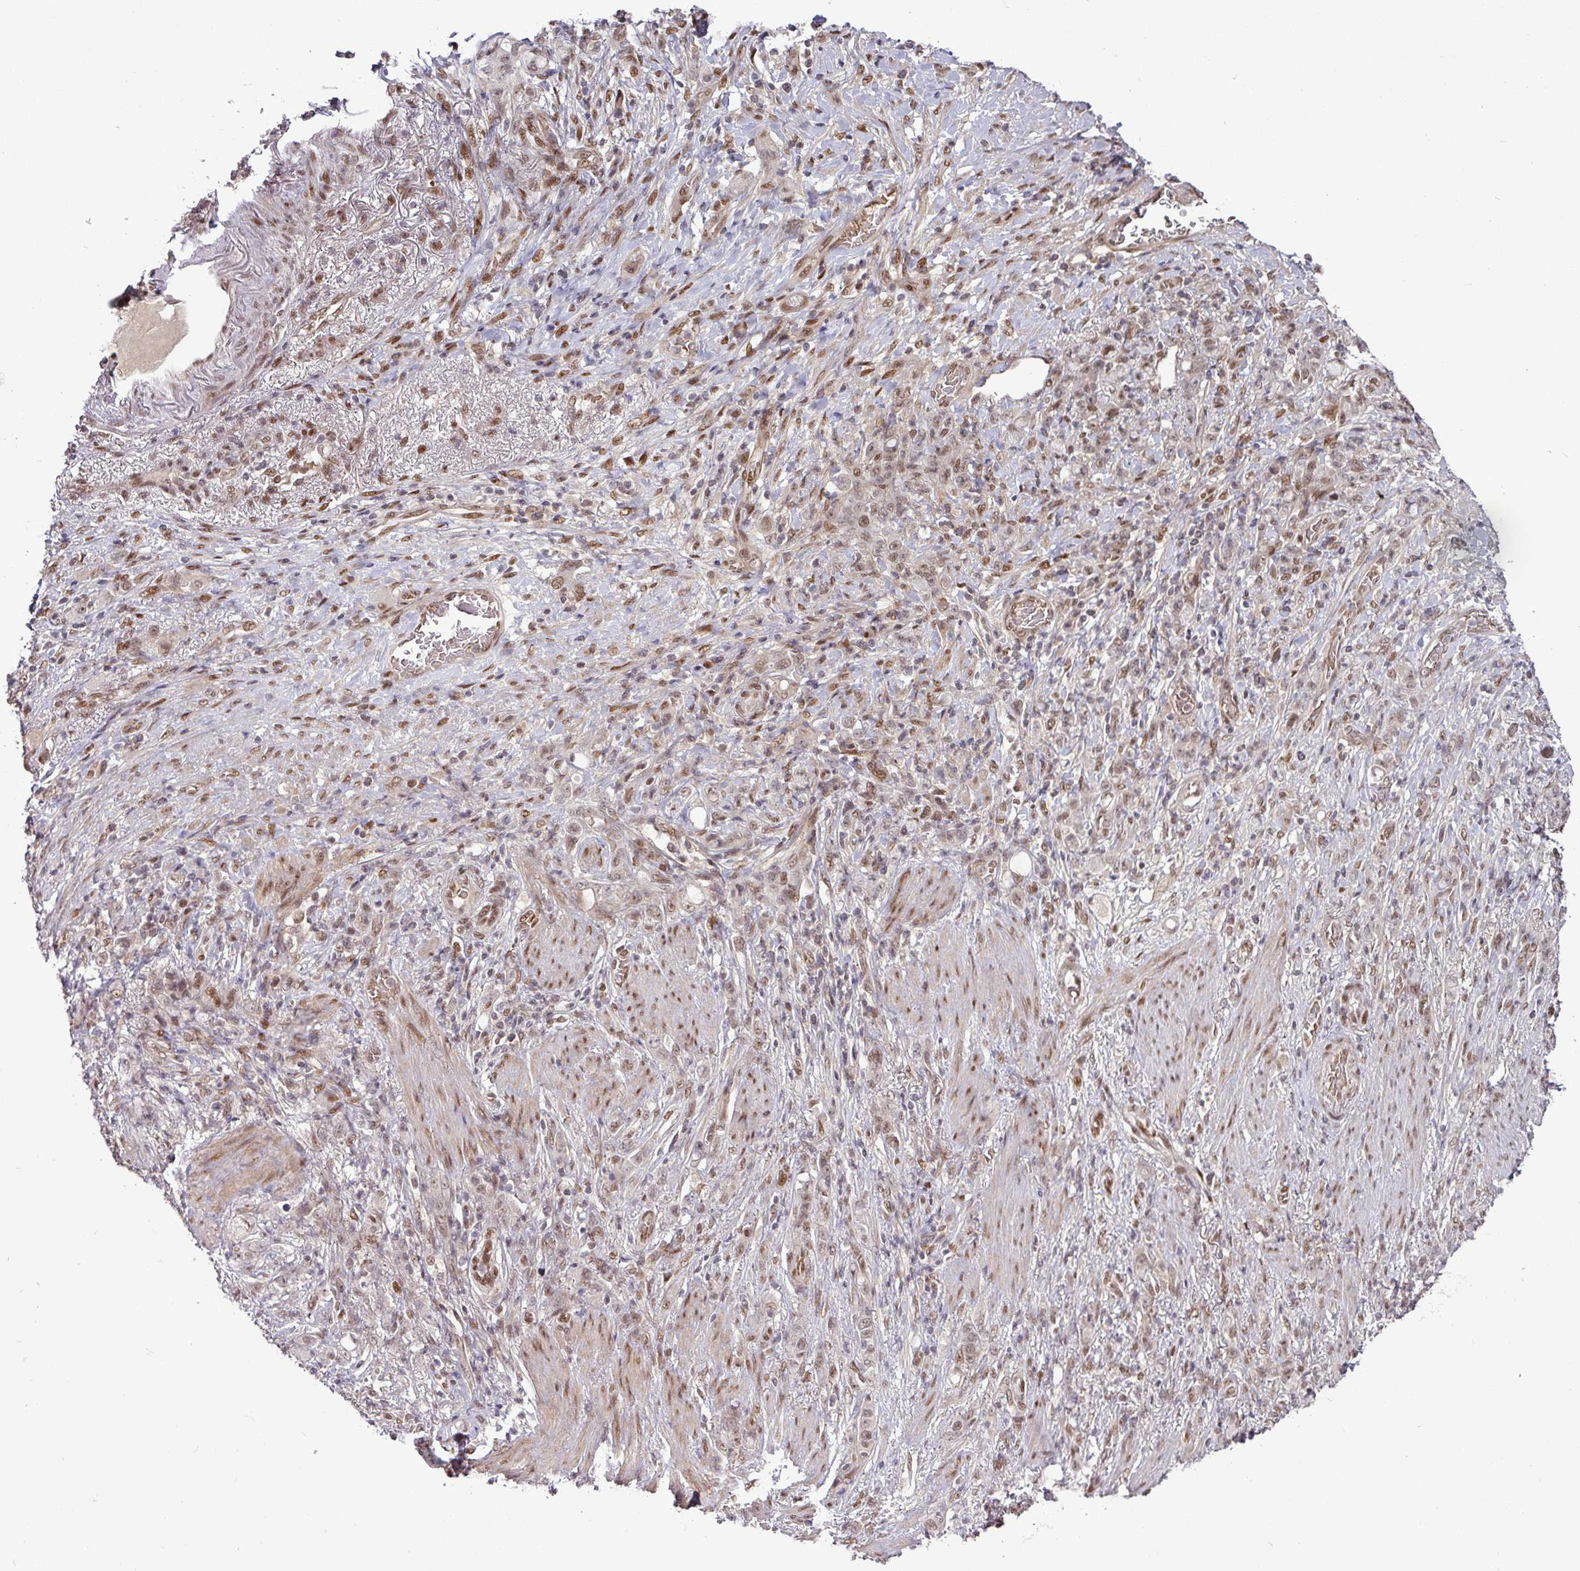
{"staining": {"intensity": "moderate", "quantity": "25%-75%", "location": "nuclear"}, "tissue": "stomach cancer", "cell_type": "Tumor cells", "image_type": "cancer", "snomed": [{"axis": "morphology", "description": "Adenocarcinoma, NOS"}, {"axis": "topography", "description": "Stomach"}], "caption": "IHC of human adenocarcinoma (stomach) reveals medium levels of moderate nuclear staining in about 25%-75% of tumor cells. (DAB = brown stain, brightfield microscopy at high magnification).", "gene": "CIC", "patient": {"sex": "female", "age": 79}}